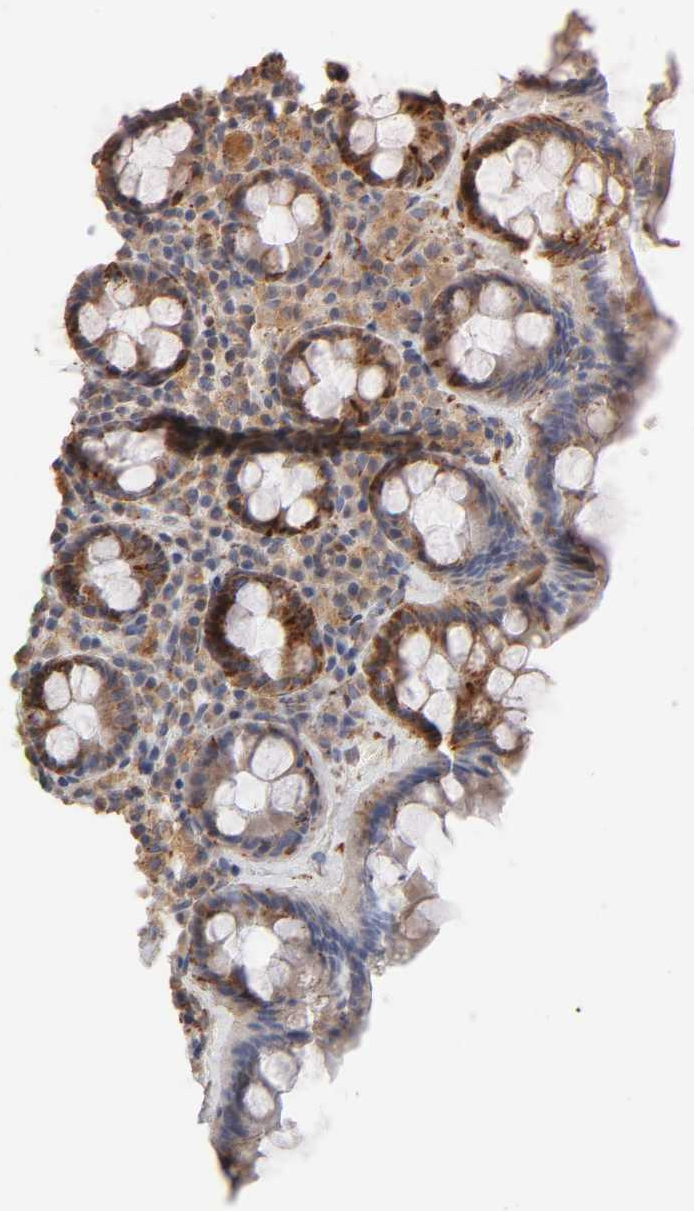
{"staining": {"intensity": "strong", "quantity": ">75%", "location": "cytoplasmic/membranous"}, "tissue": "rectum", "cell_type": "Glandular cells", "image_type": "normal", "snomed": [{"axis": "morphology", "description": "Normal tissue, NOS"}, {"axis": "topography", "description": "Rectum"}], "caption": "This image reveals IHC staining of benign human rectum, with high strong cytoplasmic/membranous expression in approximately >75% of glandular cells.", "gene": "ISG15", "patient": {"sex": "male", "age": 92}}